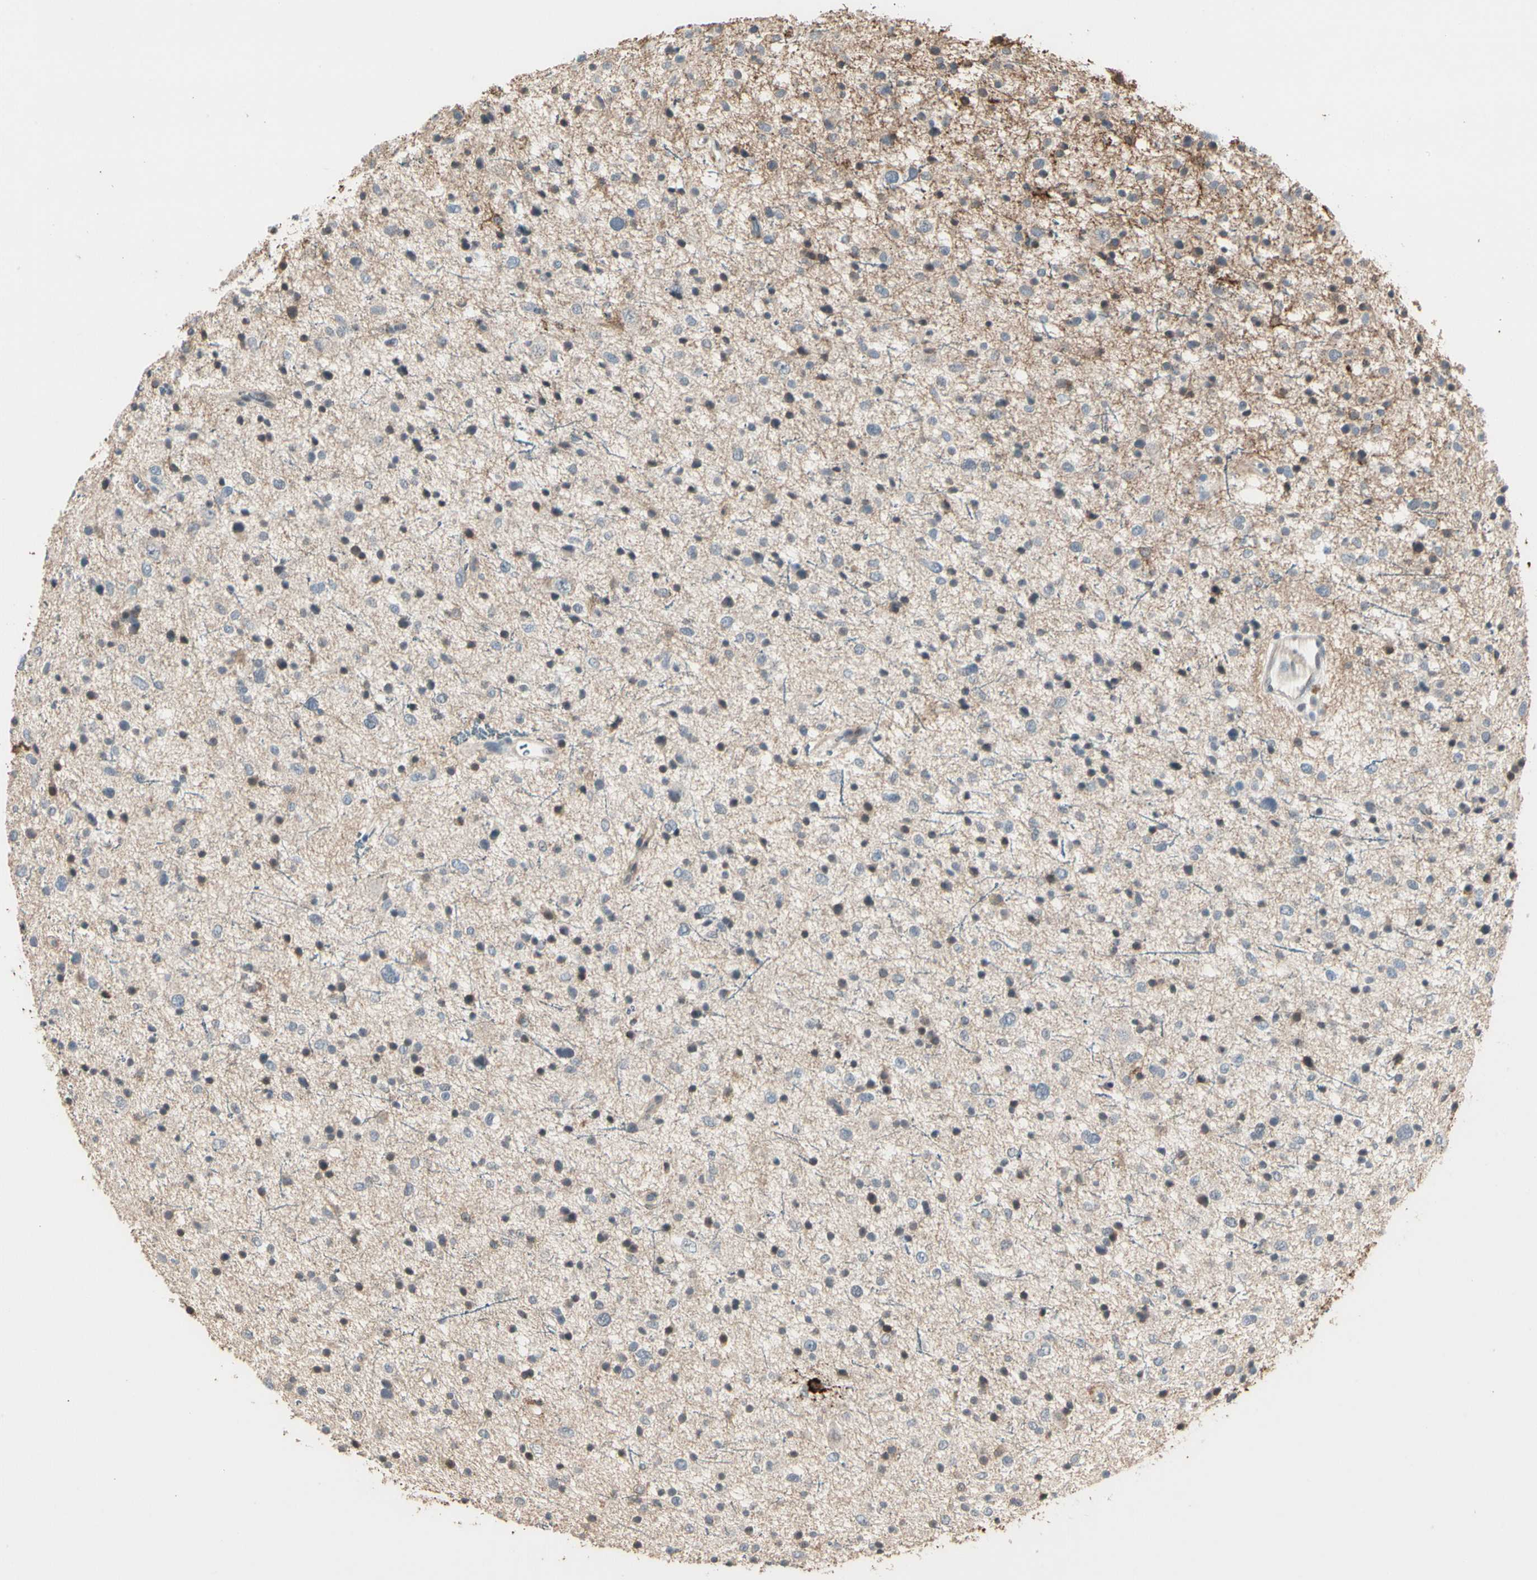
{"staining": {"intensity": "weak", "quantity": "25%-75%", "location": "nuclear"}, "tissue": "glioma", "cell_type": "Tumor cells", "image_type": "cancer", "snomed": [{"axis": "morphology", "description": "Glioma, malignant, Low grade"}, {"axis": "topography", "description": "Brain"}], "caption": "Immunohistochemistry histopathology image of malignant glioma (low-grade) stained for a protein (brown), which reveals low levels of weak nuclear positivity in approximately 25%-75% of tumor cells.", "gene": "GREM1", "patient": {"sex": "female", "age": 37}}